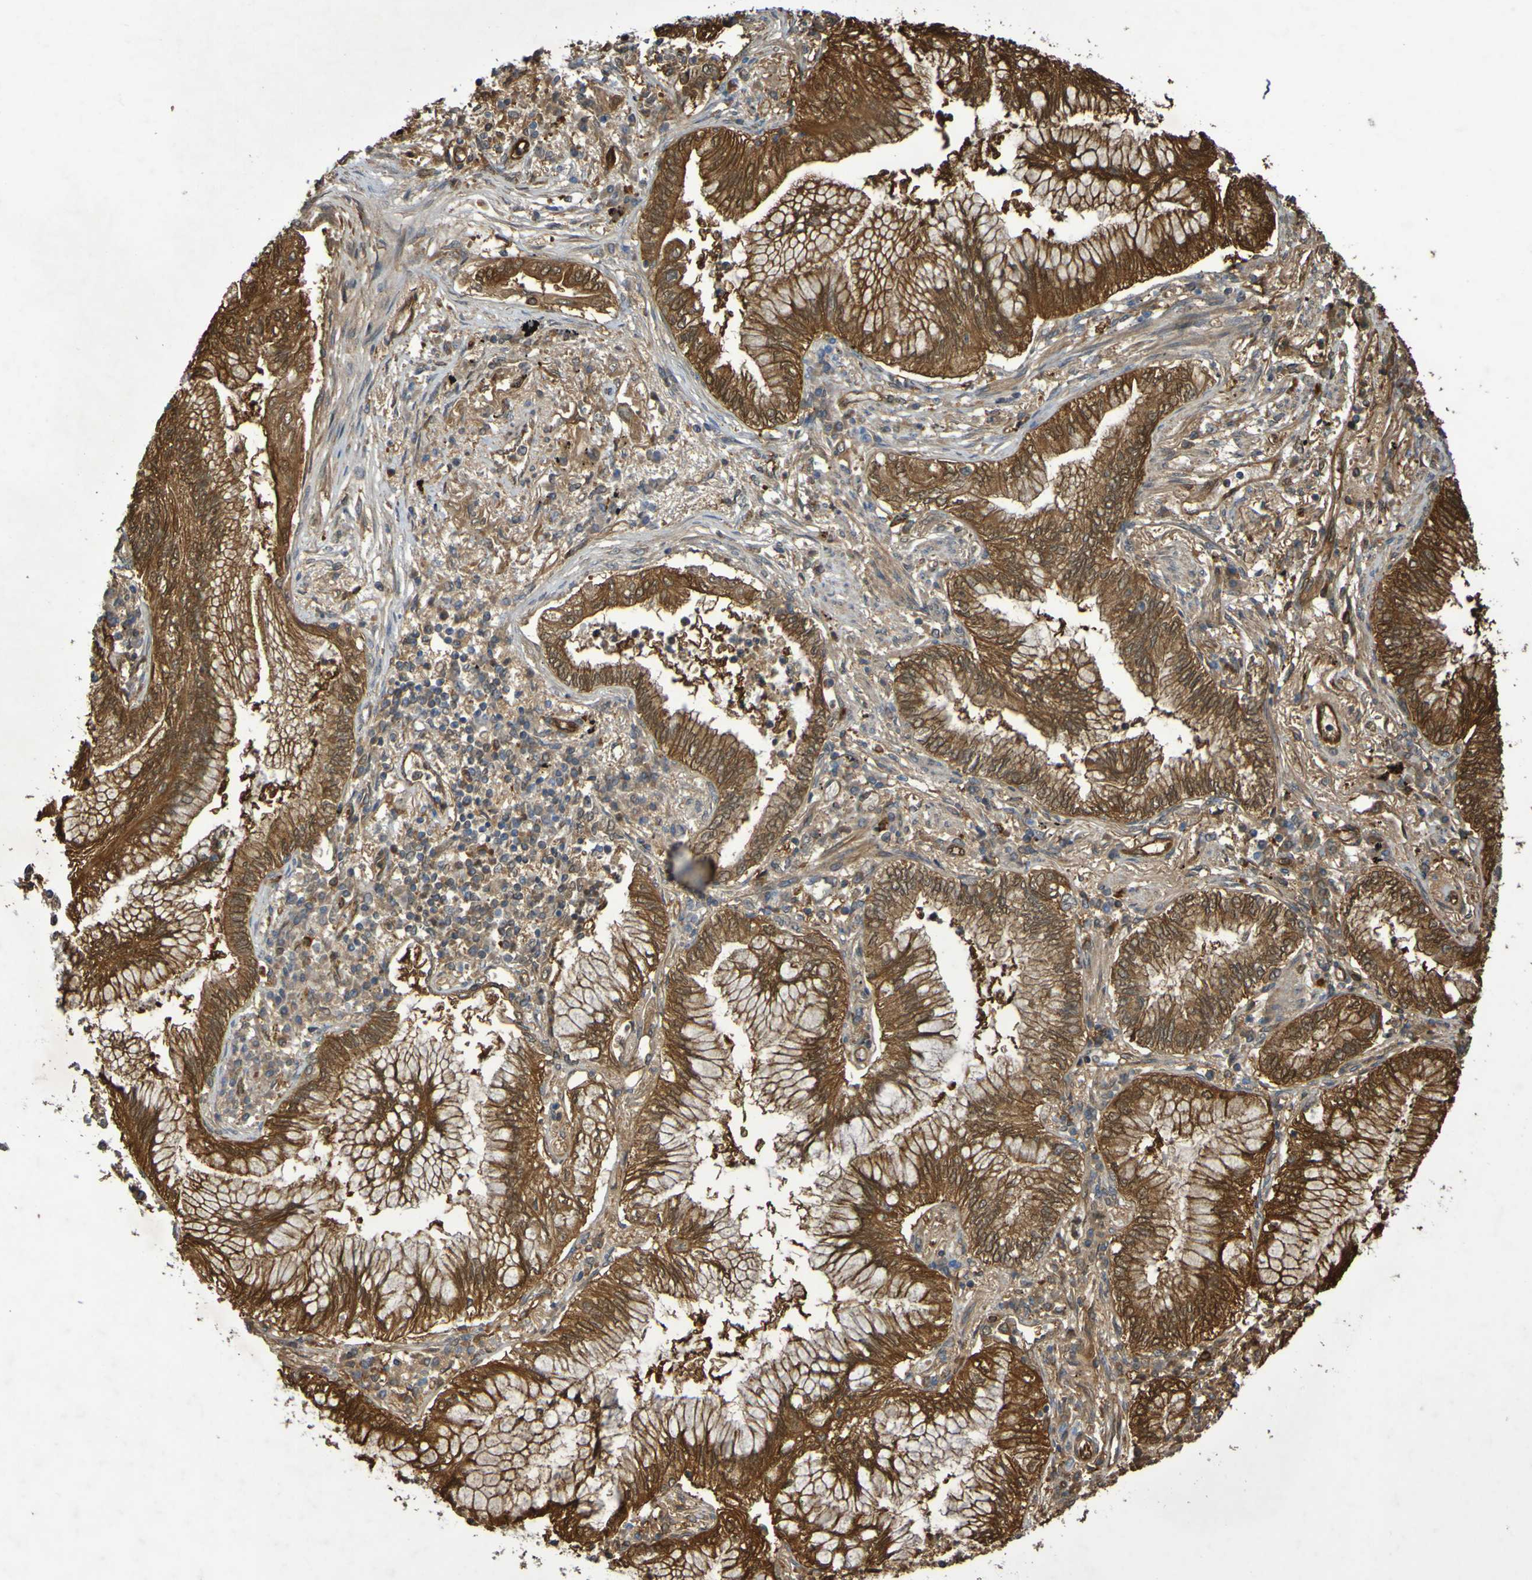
{"staining": {"intensity": "strong", "quantity": ">75%", "location": "cytoplasmic/membranous"}, "tissue": "lung cancer", "cell_type": "Tumor cells", "image_type": "cancer", "snomed": [{"axis": "morphology", "description": "Normal tissue, NOS"}, {"axis": "morphology", "description": "Adenocarcinoma, NOS"}, {"axis": "topography", "description": "Bronchus"}, {"axis": "topography", "description": "Lung"}], "caption": "Adenocarcinoma (lung) stained with a protein marker reveals strong staining in tumor cells.", "gene": "SERPINB6", "patient": {"sex": "female", "age": 70}}